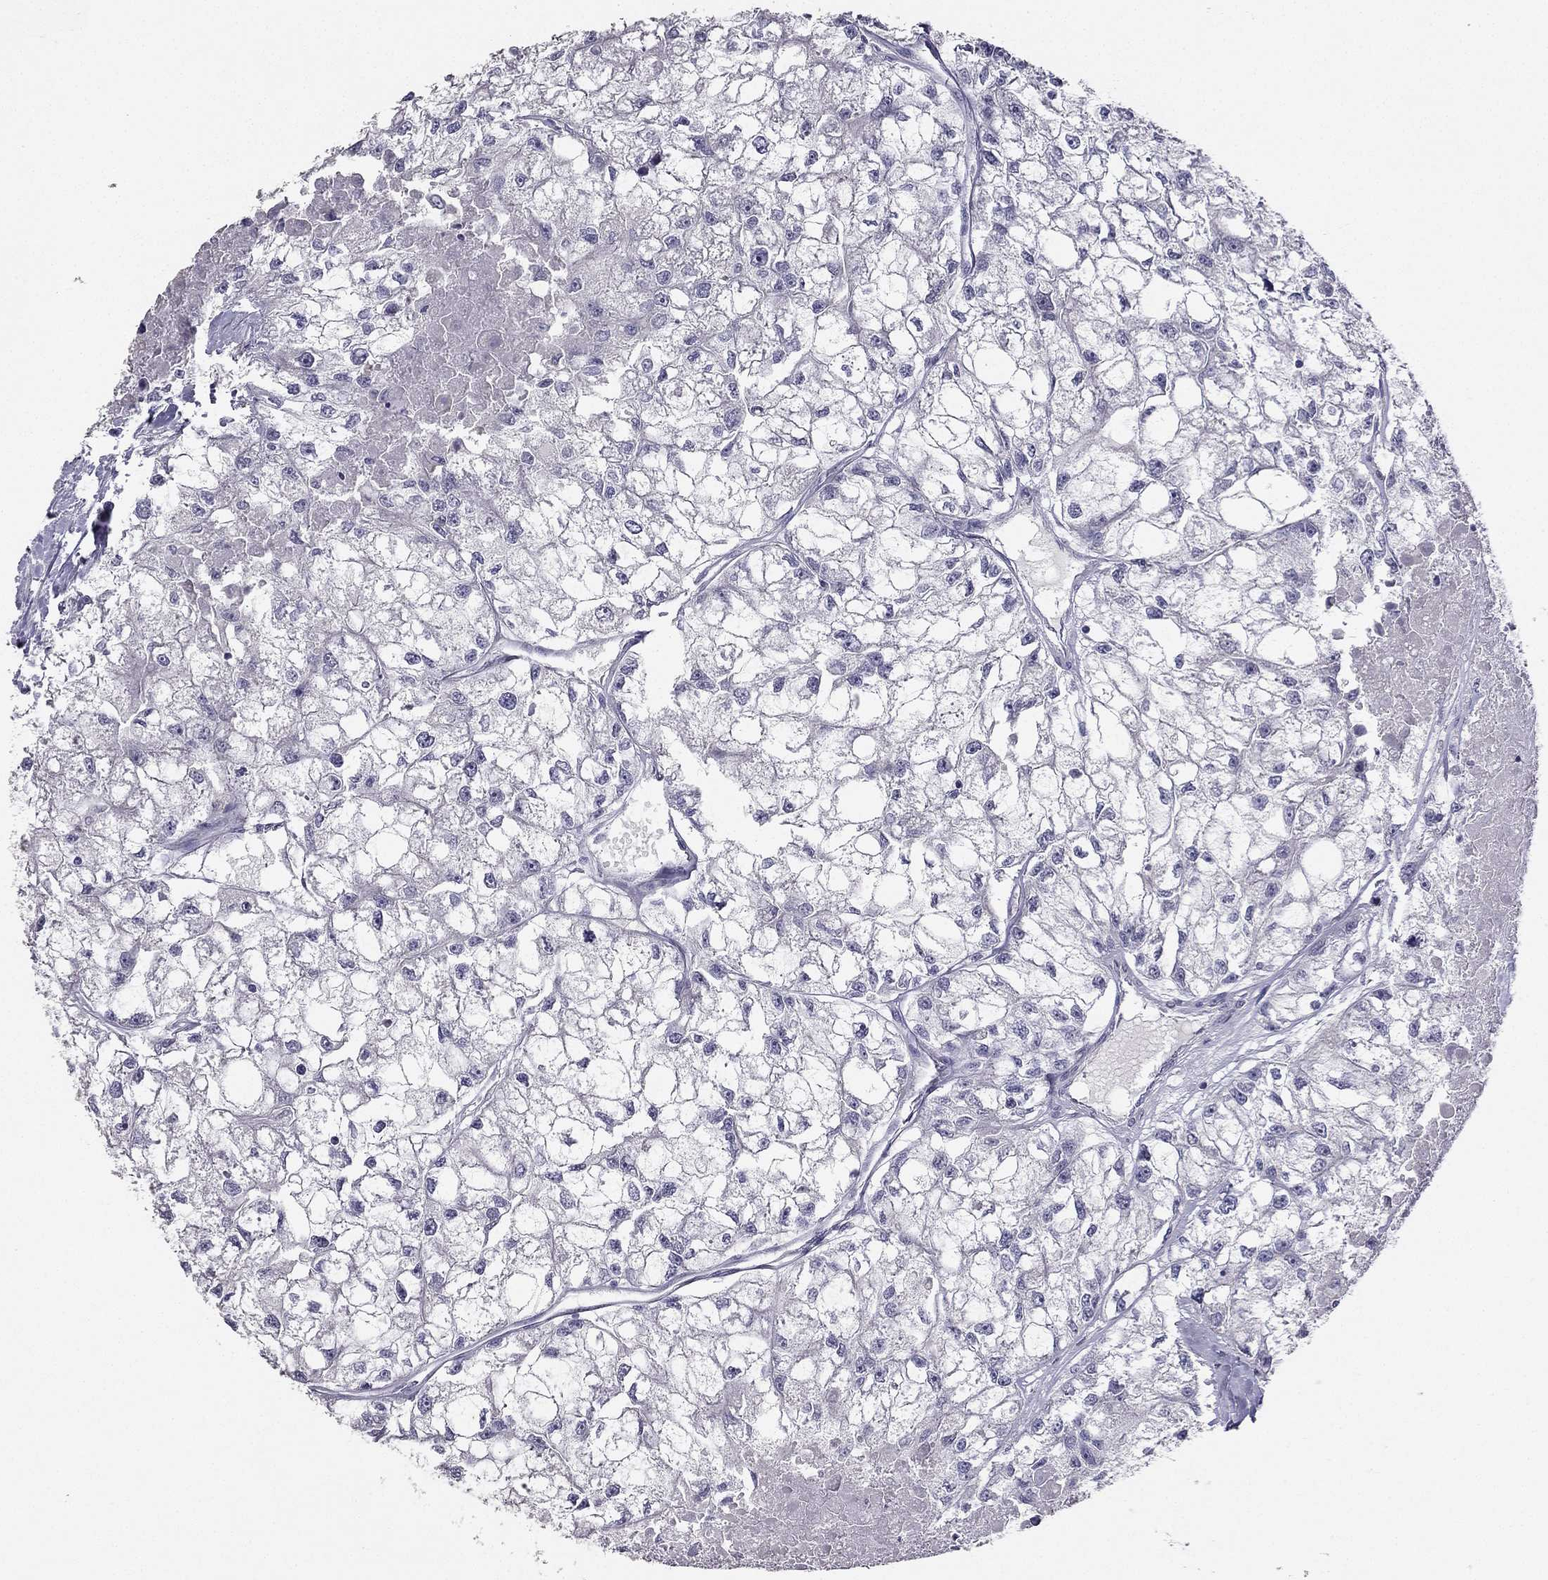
{"staining": {"intensity": "negative", "quantity": "none", "location": "none"}, "tissue": "renal cancer", "cell_type": "Tumor cells", "image_type": "cancer", "snomed": [{"axis": "morphology", "description": "Adenocarcinoma, NOS"}, {"axis": "topography", "description": "Kidney"}], "caption": "Immunohistochemistry image of neoplastic tissue: human adenocarcinoma (renal) stained with DAB displays no significant protein expression in tumor cells.", "gene": "CALB2", "patient": {"sex": "male", "age": 56}}